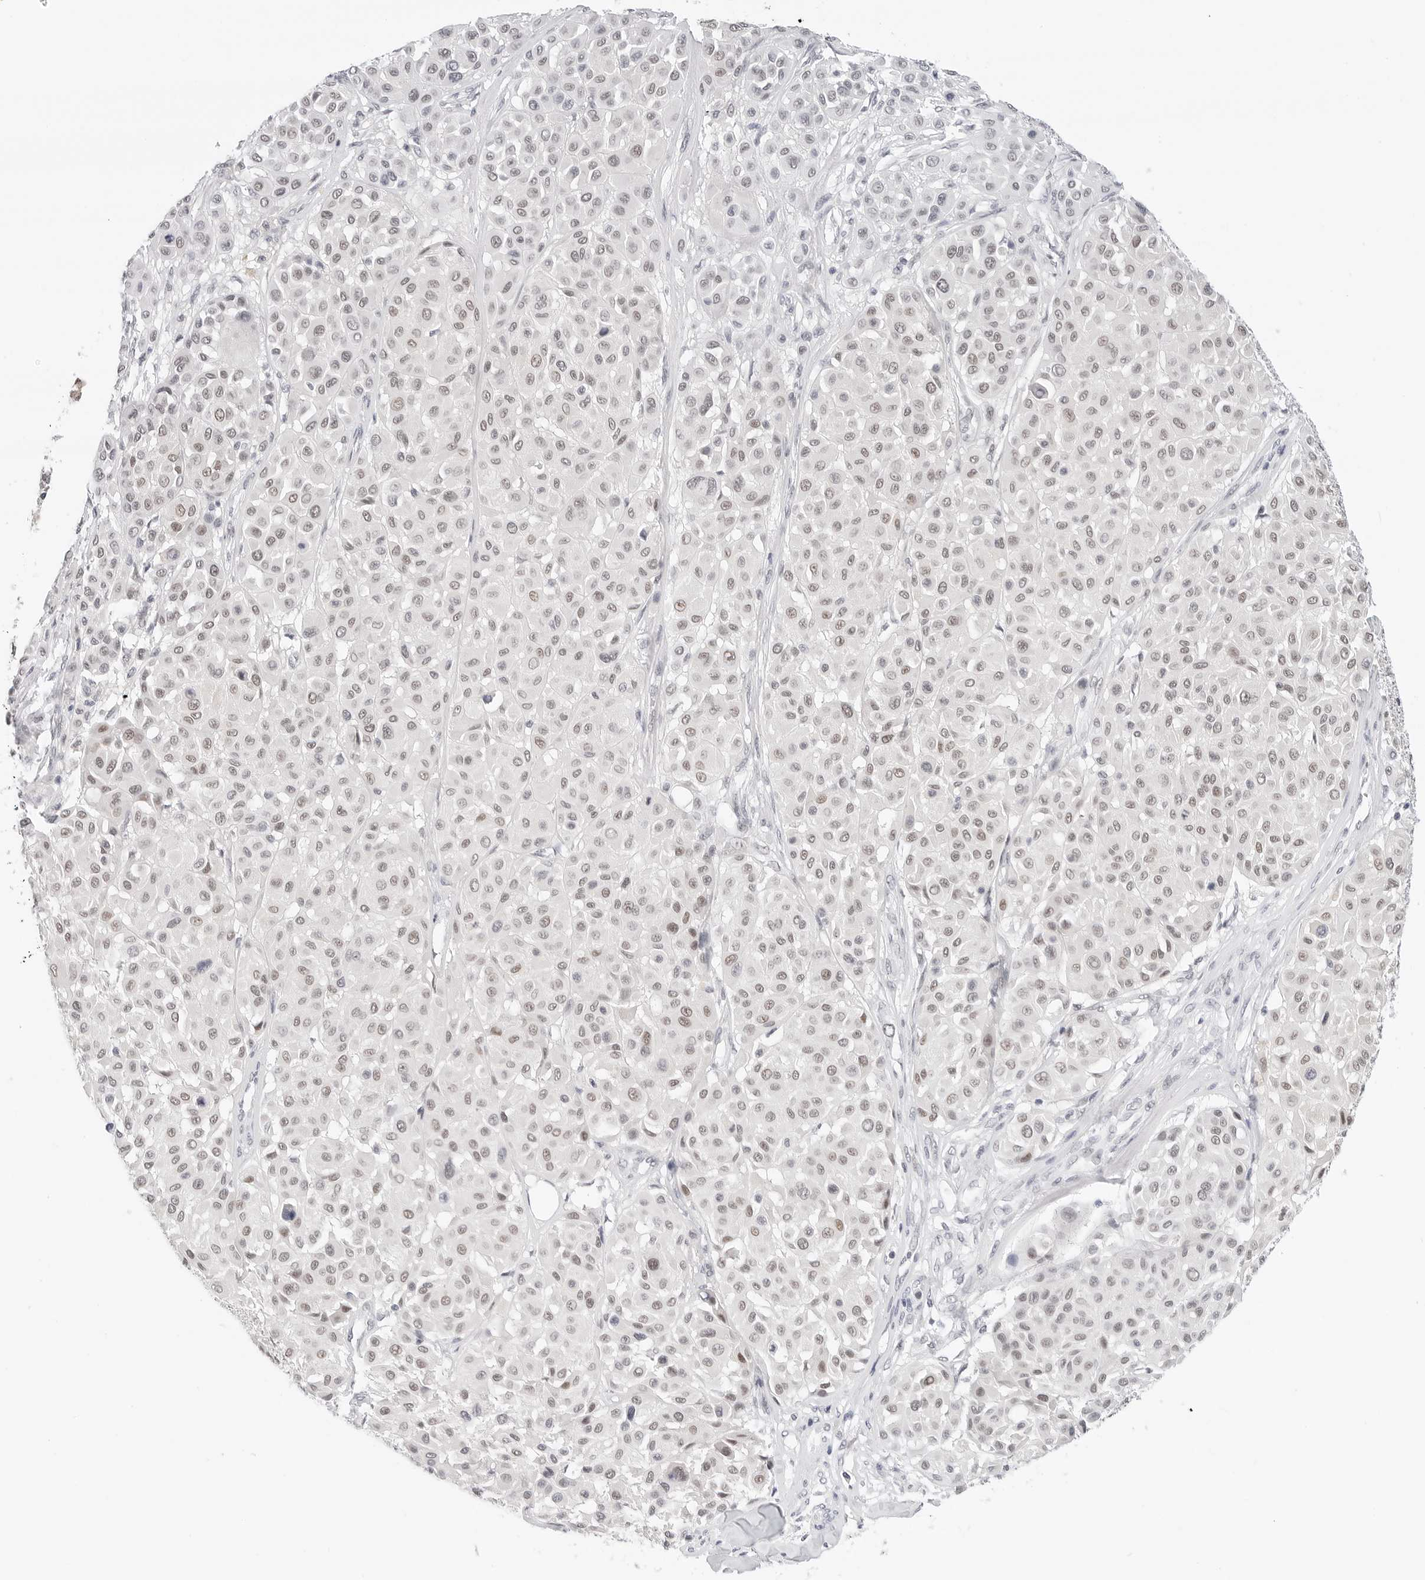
{"staining": {"intensity": "weak", "quantity": "<25%", "location": "nuclear"}, "tissue": "melanoma", "cell_type": "Tumor cells", "image_type": "cancer", "snomed": [{"axis": "morphology", "description": "Malignant melanoma, Metastatic site"}, {"axis": "topography", "description": "Soft tissue"}], "caption": "Melanoma stained for a protein using immunohistochemistry (IHC) displays no positivity tumor cells.", "gene": "TSEN2", "patient": {"sex": "male", "age": 41}}